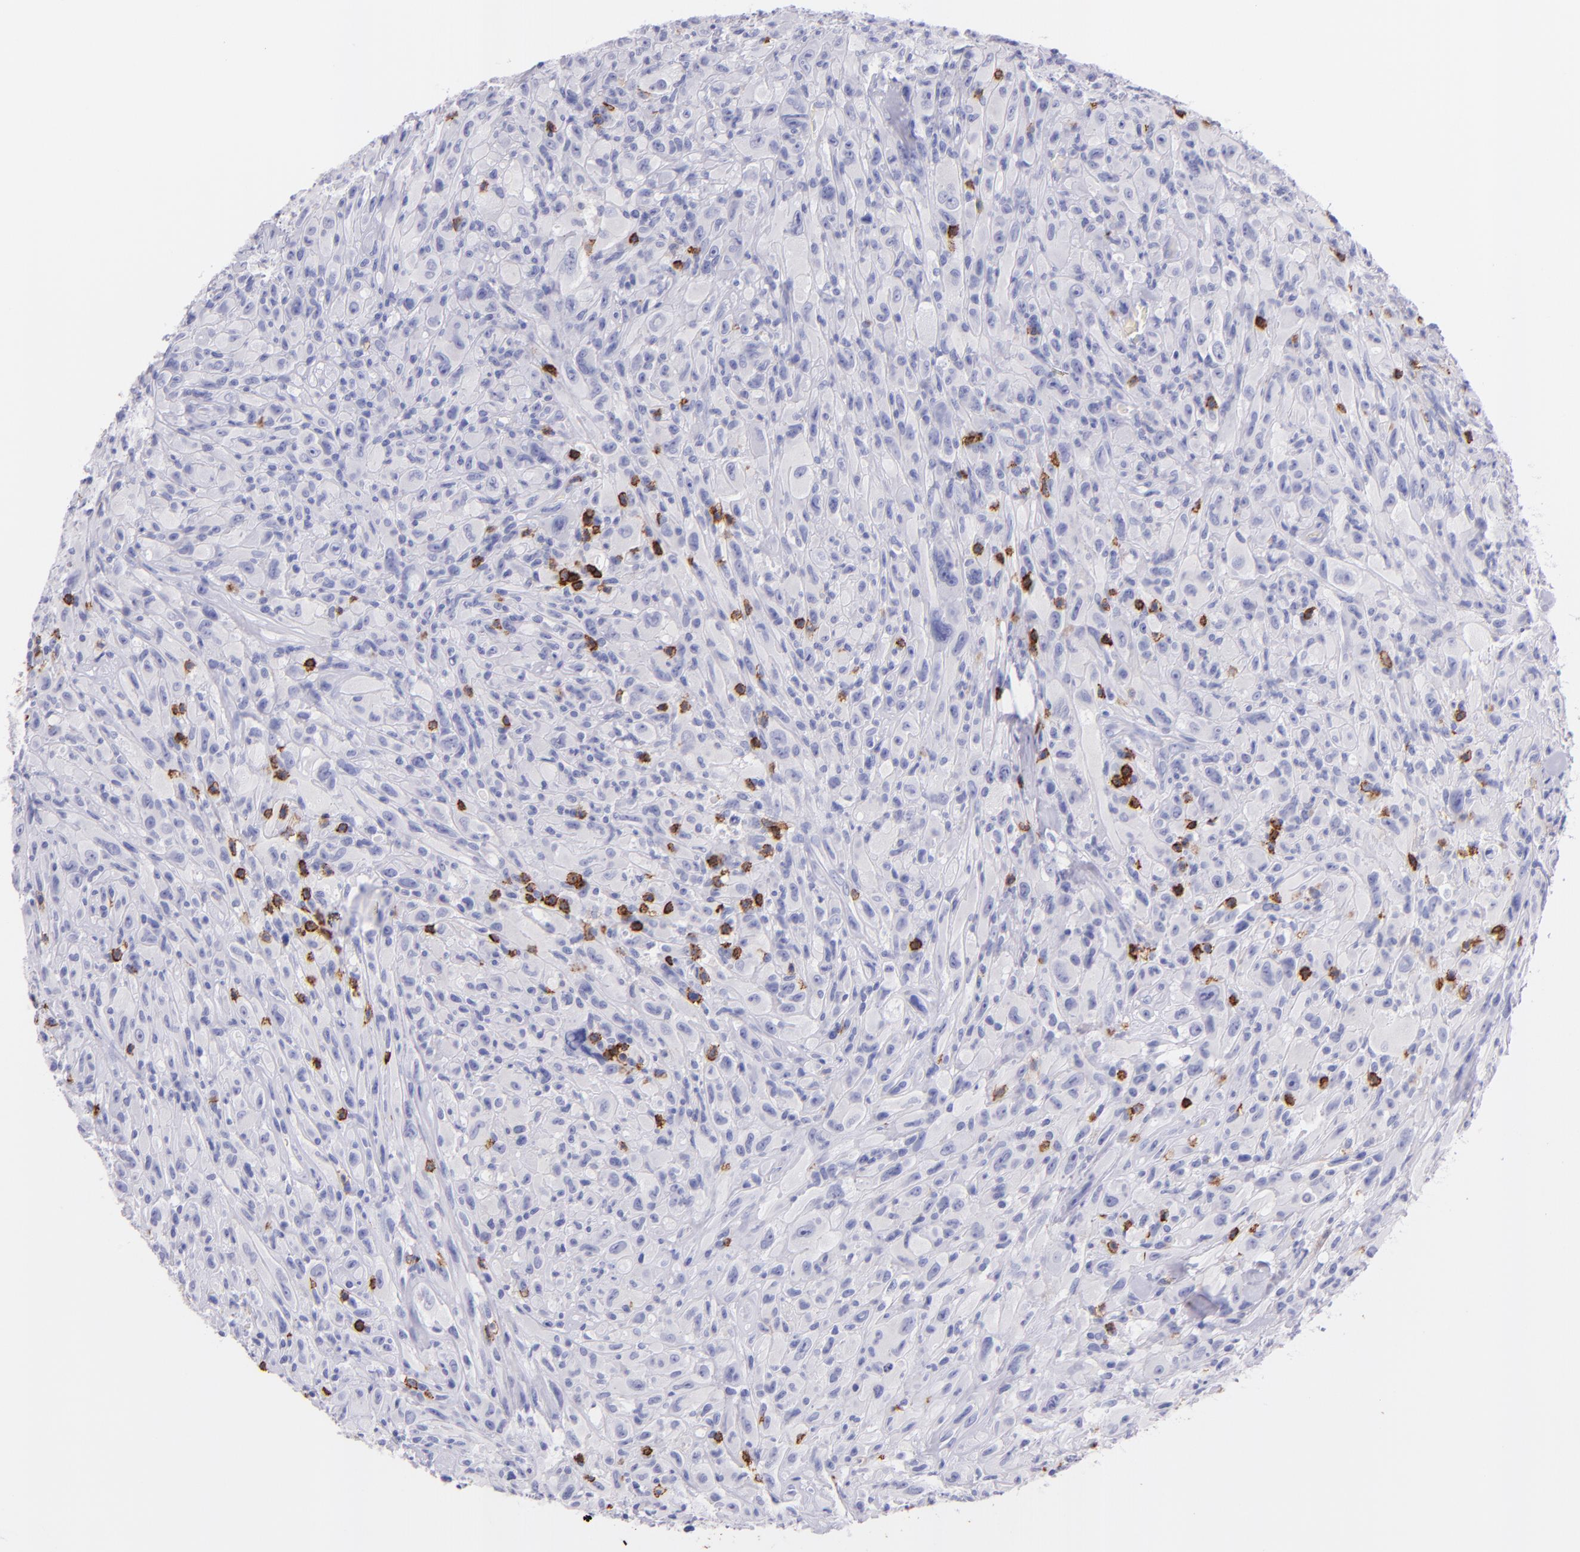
{"staining": {"intensity": "negative", "quantity": "none", "location": "none"}, "tissue": "glioma", "cell_type": "Tumor cells", "image_type": "cancer", "snomed": [{"axis": "morphology", "description": "Glioma, malignant, High grade"}, {"axis": "topography", "description": "Brain"}], "caption": "A high-resolution image shows IHC staining of glioma, which shows no significant staining in tumor cells.", "gene": "SPN", "patient": {"sex": "male", "age": 48}}